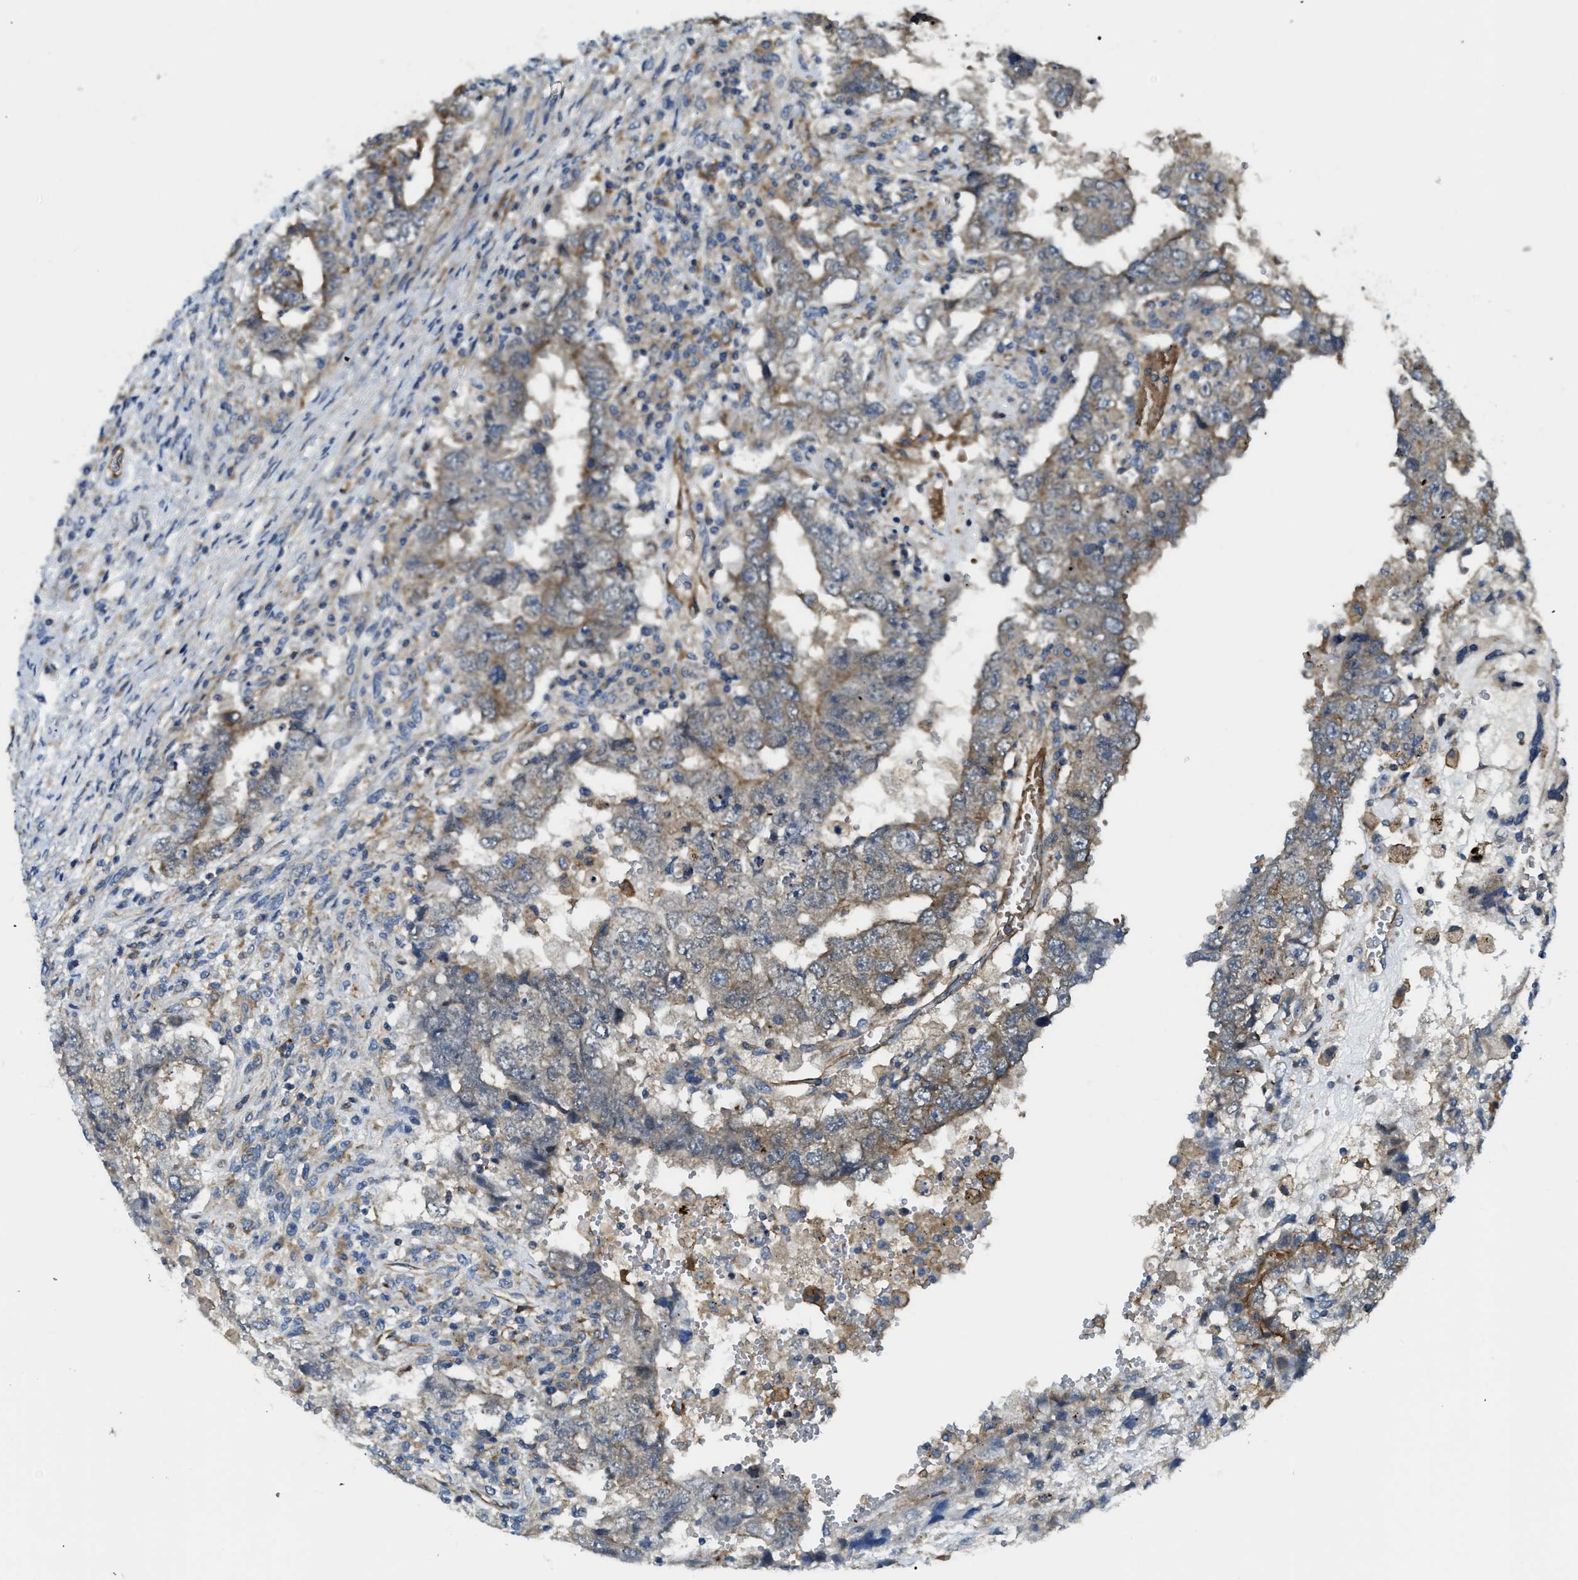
{"staining": {"intensity": "moderate", "quantity": "<25%", "location": "cytoplasmic/membranous"}, "tissue": "testis cancer", "cell_type": "Tumor cells", "image_type": "cancer", "snomed": [{"axis": "morphology", "description": "Carcinoma, Embryonal, NOS"}, {"axis": "topography", "description": "Testis"}], "caption": "Moderate cytoplasmic/membranous protein staining is identified in approximately <25% of tumor cells in testis cancer. (DAB = brown stain, brightfield microscopy at high magnification).", "gene": "BAG4", "patient": {"sex": "male", "age": 26}}